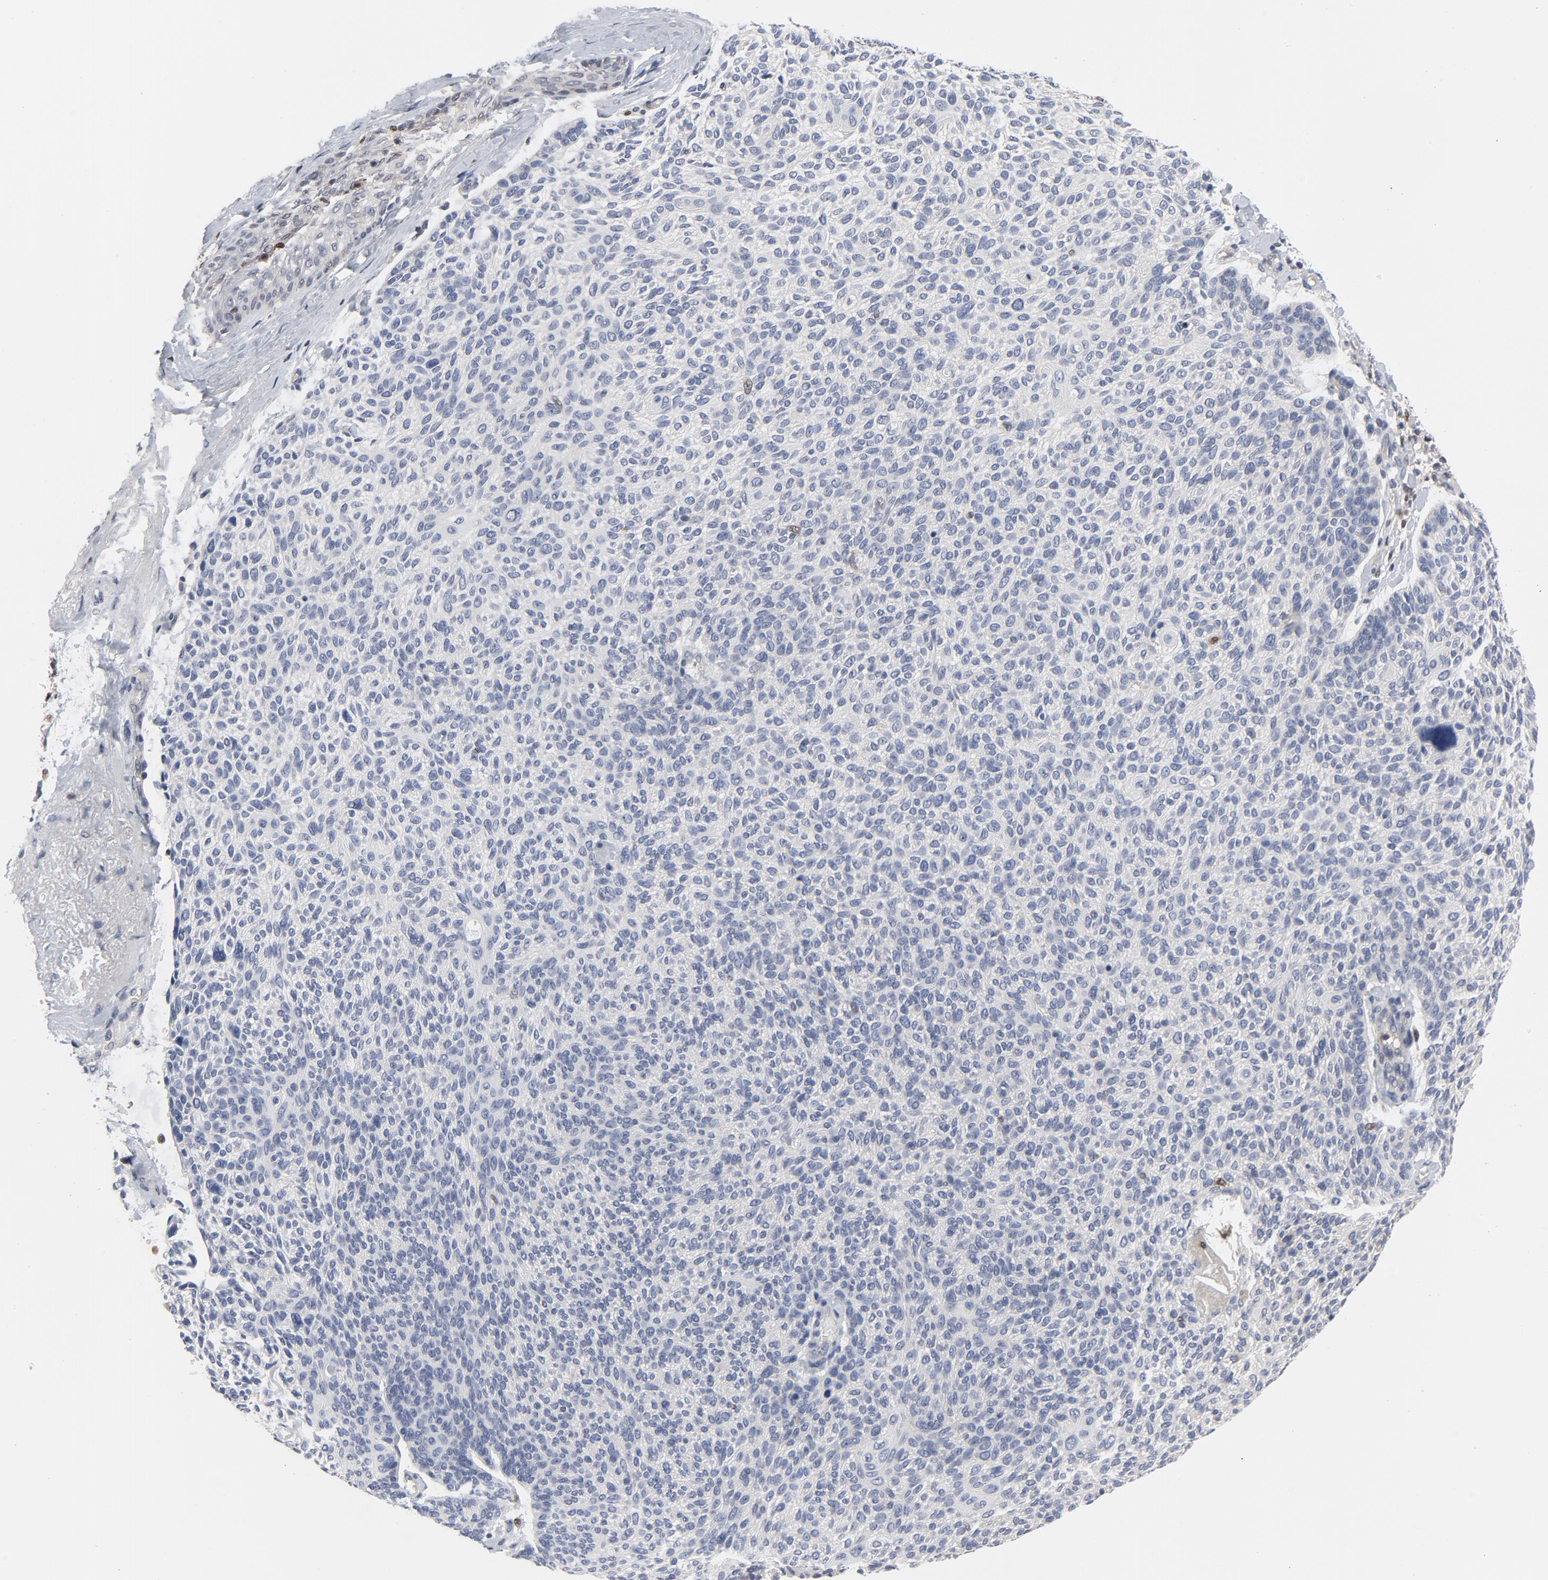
{"staining": {"intensity": "negative", "quantity": "none", "location": "none"}, "tissue": "skin cancer", "cell_type": "Tumor cells", "image_type": "cancer", "snomed": [{"axis": "morphology", "description": "Normal tissue, NOS"}, {"axis": "morphology", "description": "Basal cell carcinoma"}, {"axis": "topography", "description": "Skin"}], "caption": "This is an immunohistochemistry (IHC) photomicrograph of skin cancer (basal cell carcinoma). There is no expression in tumor cells.", "gene": "NFKB1", "patient": {"sex": "female", "age": 70}}